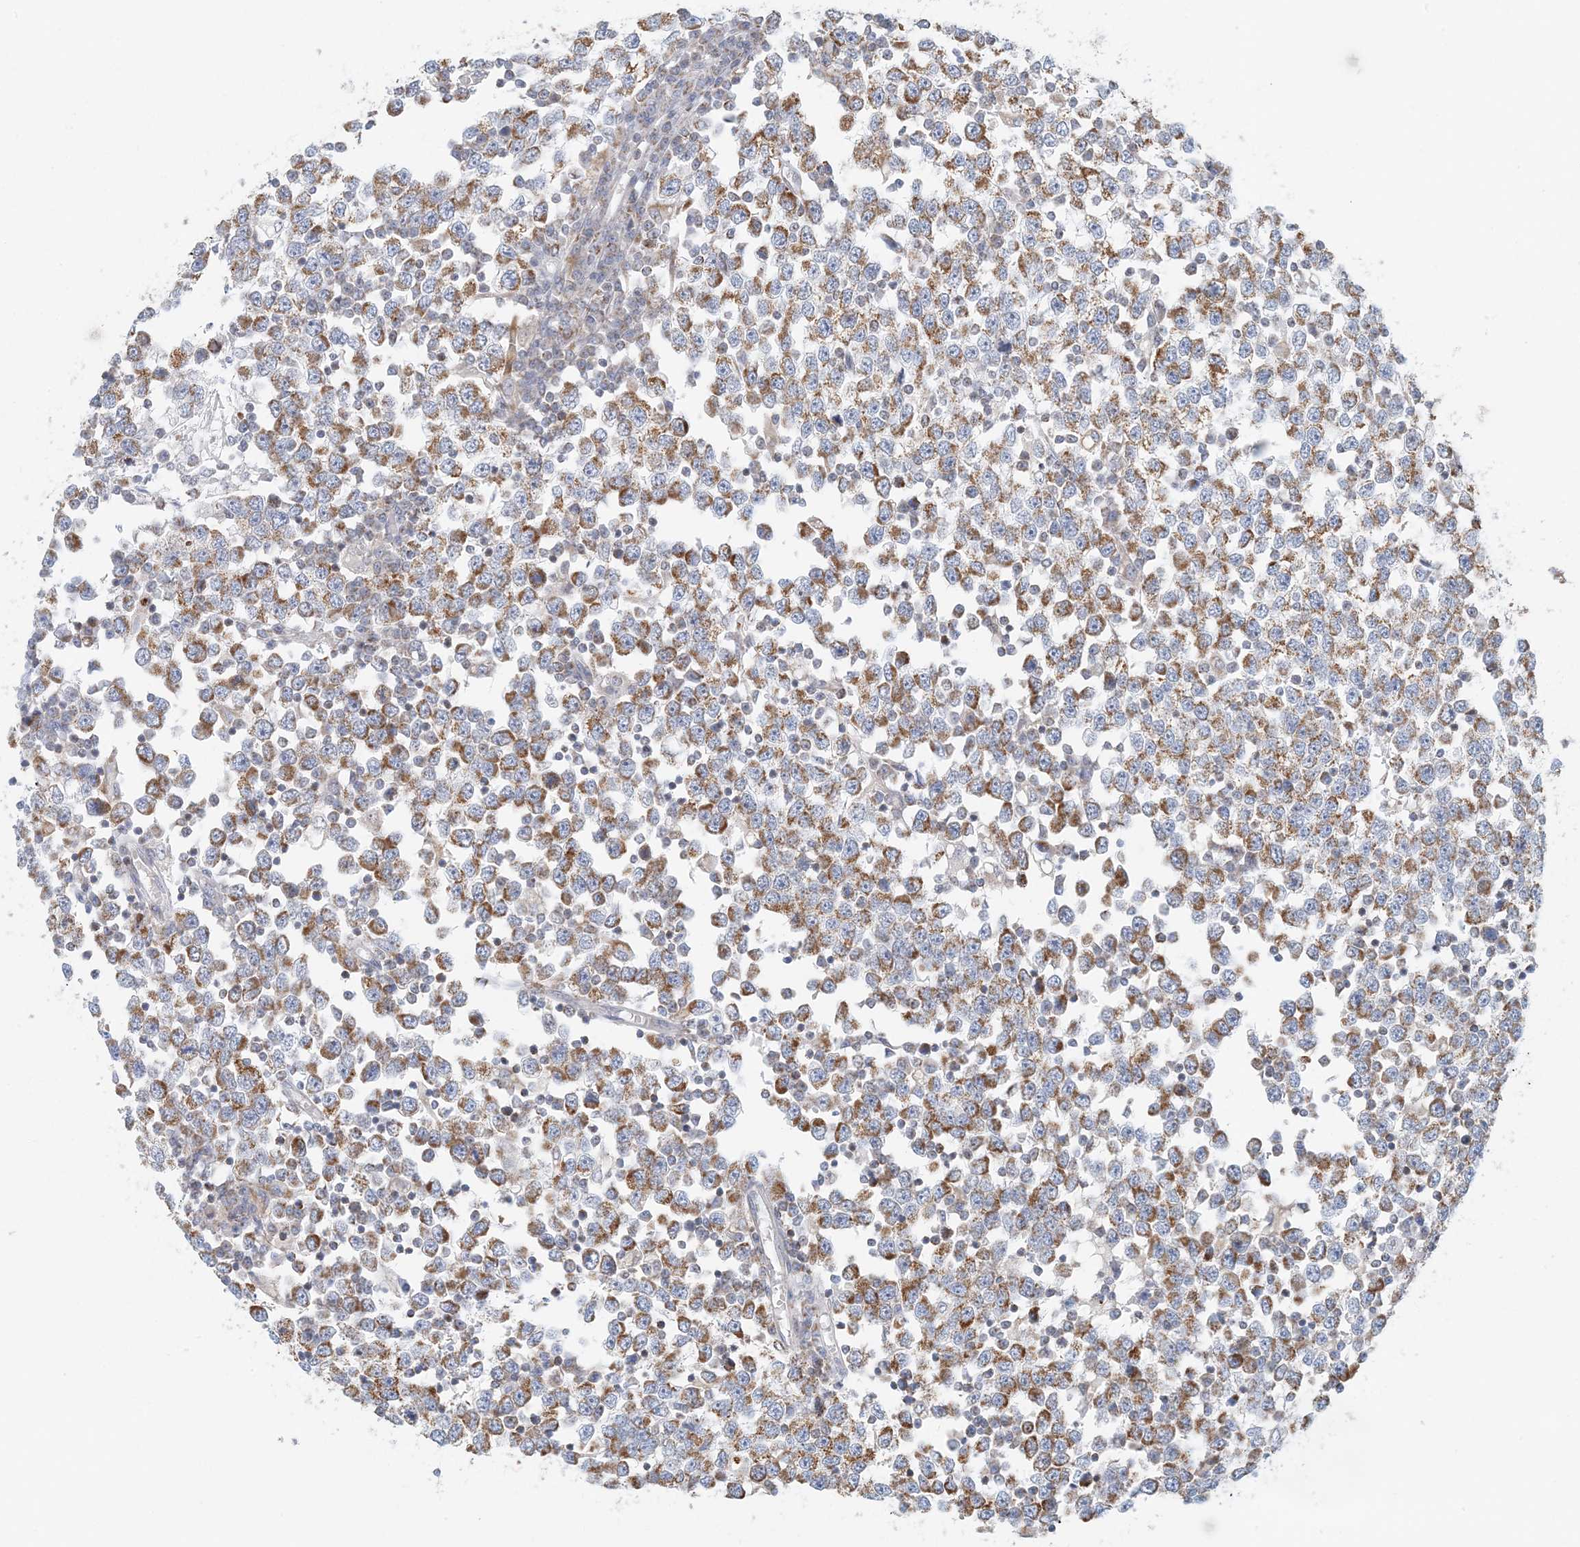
{"staining": {"intensity": "moderate", "quantity": ">75%", "location": "cytoplasmic/membranous"}, "tissue": "testis cancer", "cell_type": "Tumor cells", "image_type": "cancer", "snomed": [{"axis": "morphology", "description": "Seminoma, NOS"}, {"axis": "topography", "description": "Testis"}], "caption": "Protein staining displays moderate cytoplasmic/membranous expression in approximately >75% of tumor cells in testis seminoma.", "gene": "BDH1", "patient": {"sex": "male", "age": 65}}